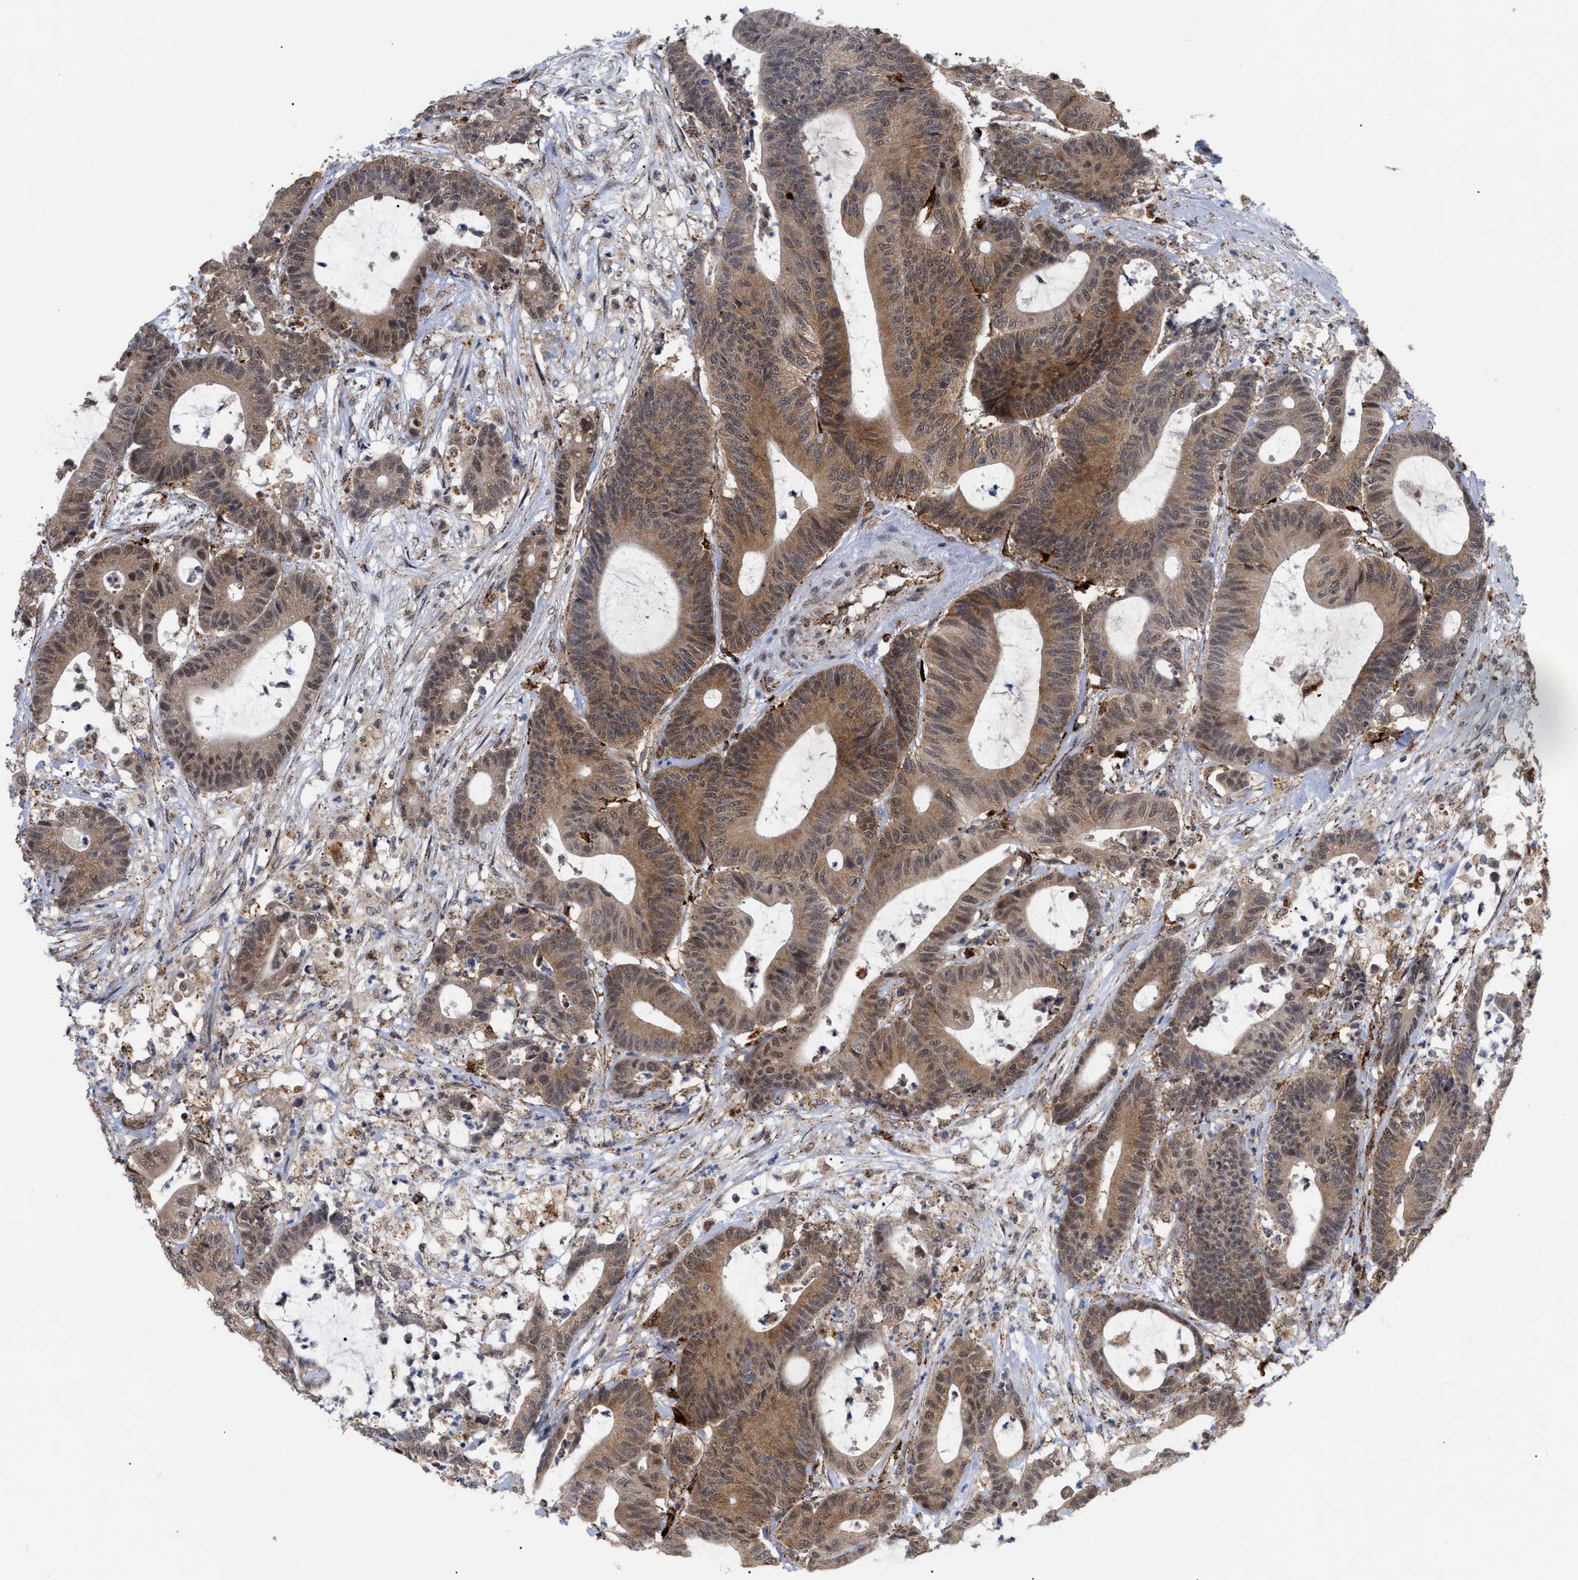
{"staining": {"intensity": "moderate", "quantity": ">75%", "location": "cytoplasmic/membranous"}, "tissue": "colorectal cancer", "cell_type": "Tumor cells", "image_type": "cancer", "snomed": [{"axis": "morphology", "description": "Adenocarcinoma, NOS"}, {"axis": "topography", "description": "Colon"}], "caption": "A medium amount of moderate cytoplasmic/membranous expression is seen in about >75% of tumor cells in colorectal adenocarcinoma tissue. (DAB (3,3'-diaminobenzidine) IHC with brightfield microscopy, high magnification).", "gene": "UPF1", "patient": {"sex": "female", "age": 84}}